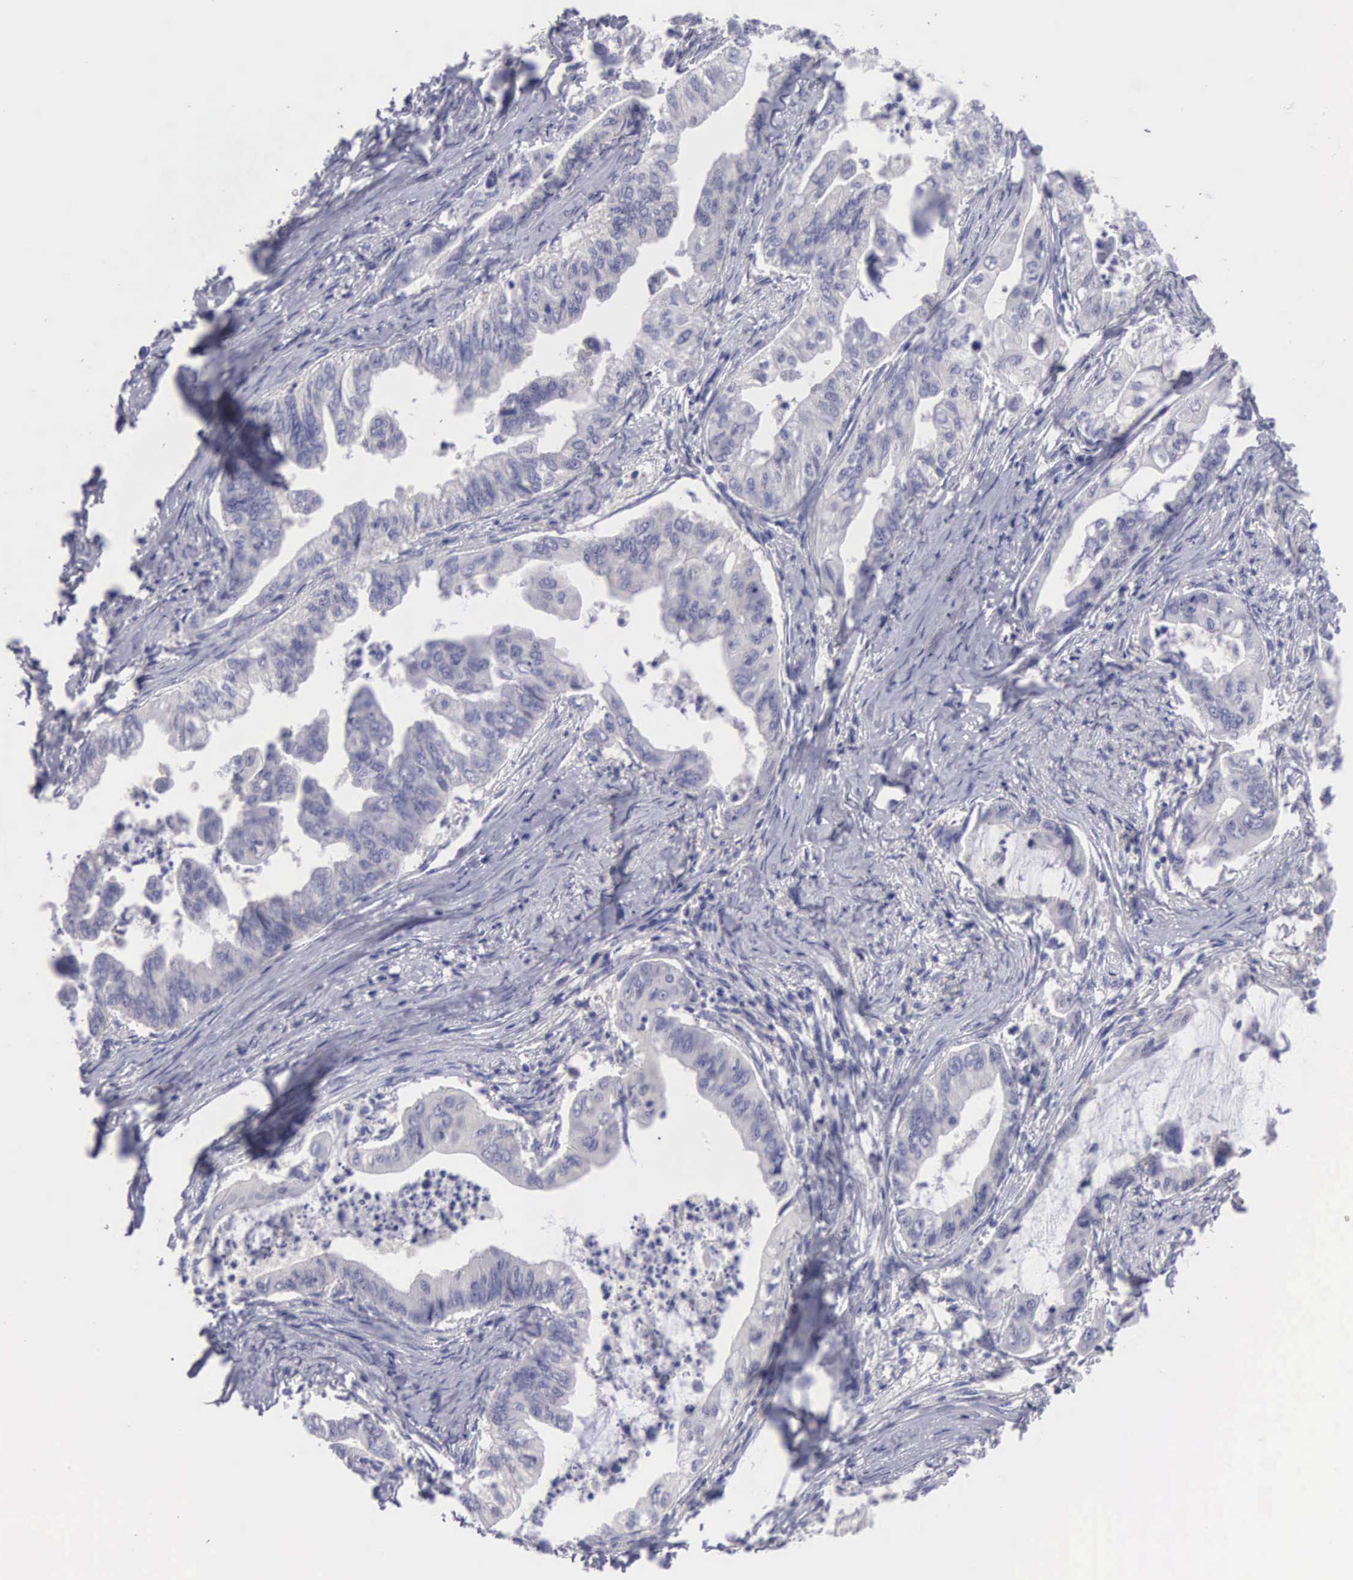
{"staining": {"intensity": "negative", "quantity": "none", "location": "none"}, "tissue": "stomach cancer", "cell_type": "Tumor cells", "image_type": "cancer", "snomed": [{"axis": "morphology", "description": "Adenocarcinoma, NOS"}, {"axis": "topography", "description": "Stomach, upper"}], "caption": "High magnification brightfield microscopy of stomach adenocarcinoma stained with DAB (brown) and counterstained with hematoxylin (blue): tumor cells show no significant expression.", "gene": "SLITRK4", "patient": {"sex": "male", "age": 80}}